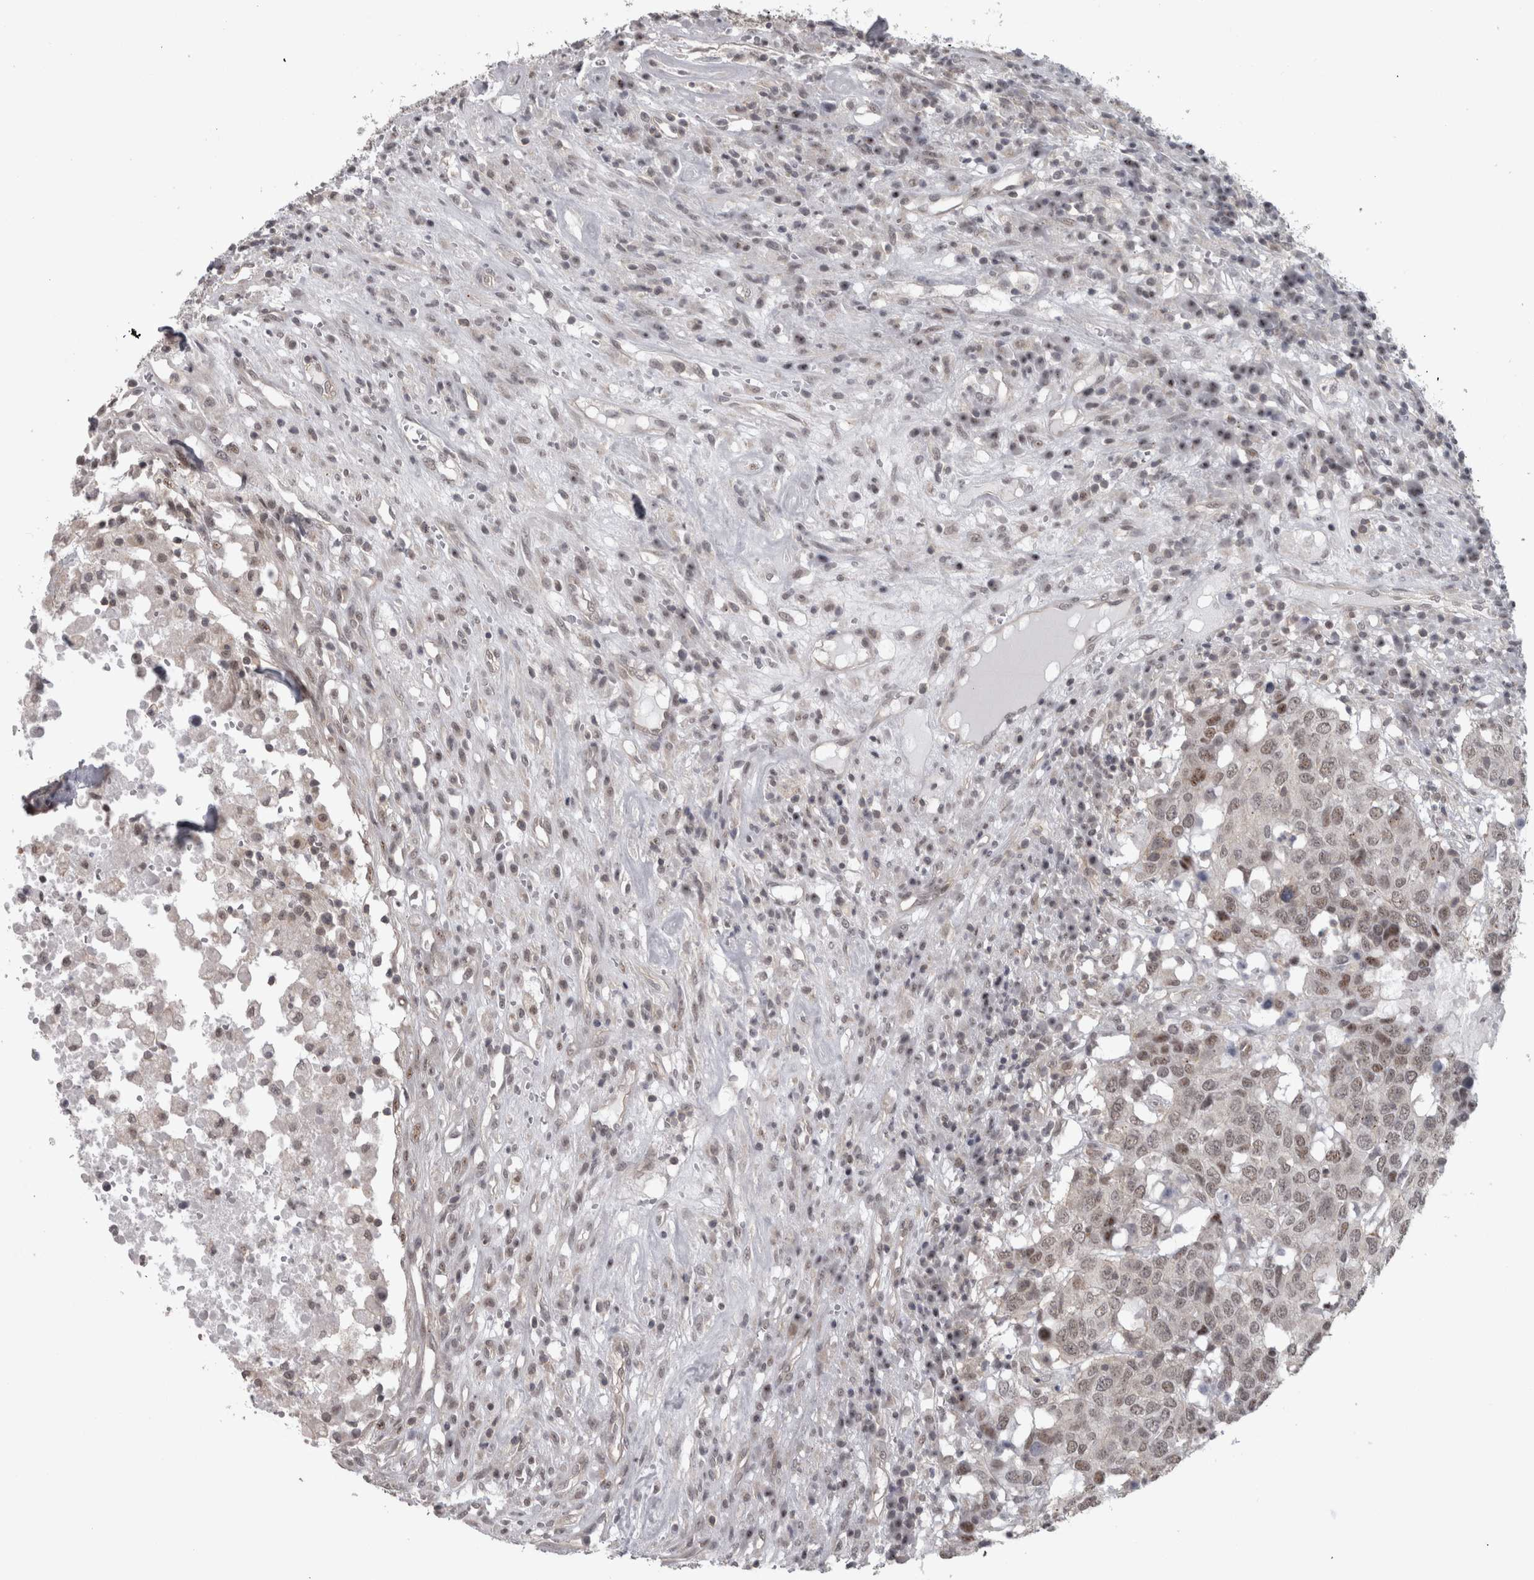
{"staining": {"intensity": "weak", "quantity": ">75%", "location": "nuclear"}, "tissue": "head and neck cancer", "cell_type": "Tumor cells", "image_type": "cancer", "snomed": [{"axis": "morphology", "description": "Squamous cell carcinoma, NOS"}, {"axis": "topography", "description": "Head-Neck"}], "caption": "Immunohistochemical staining of human squamous cell carcinoma (head and neck) displays low levels of weak nuclear expression in about >75% of tumor cells.", "gene": "PPP1R12B", "patient": {"sex": "male", "age": 66}}